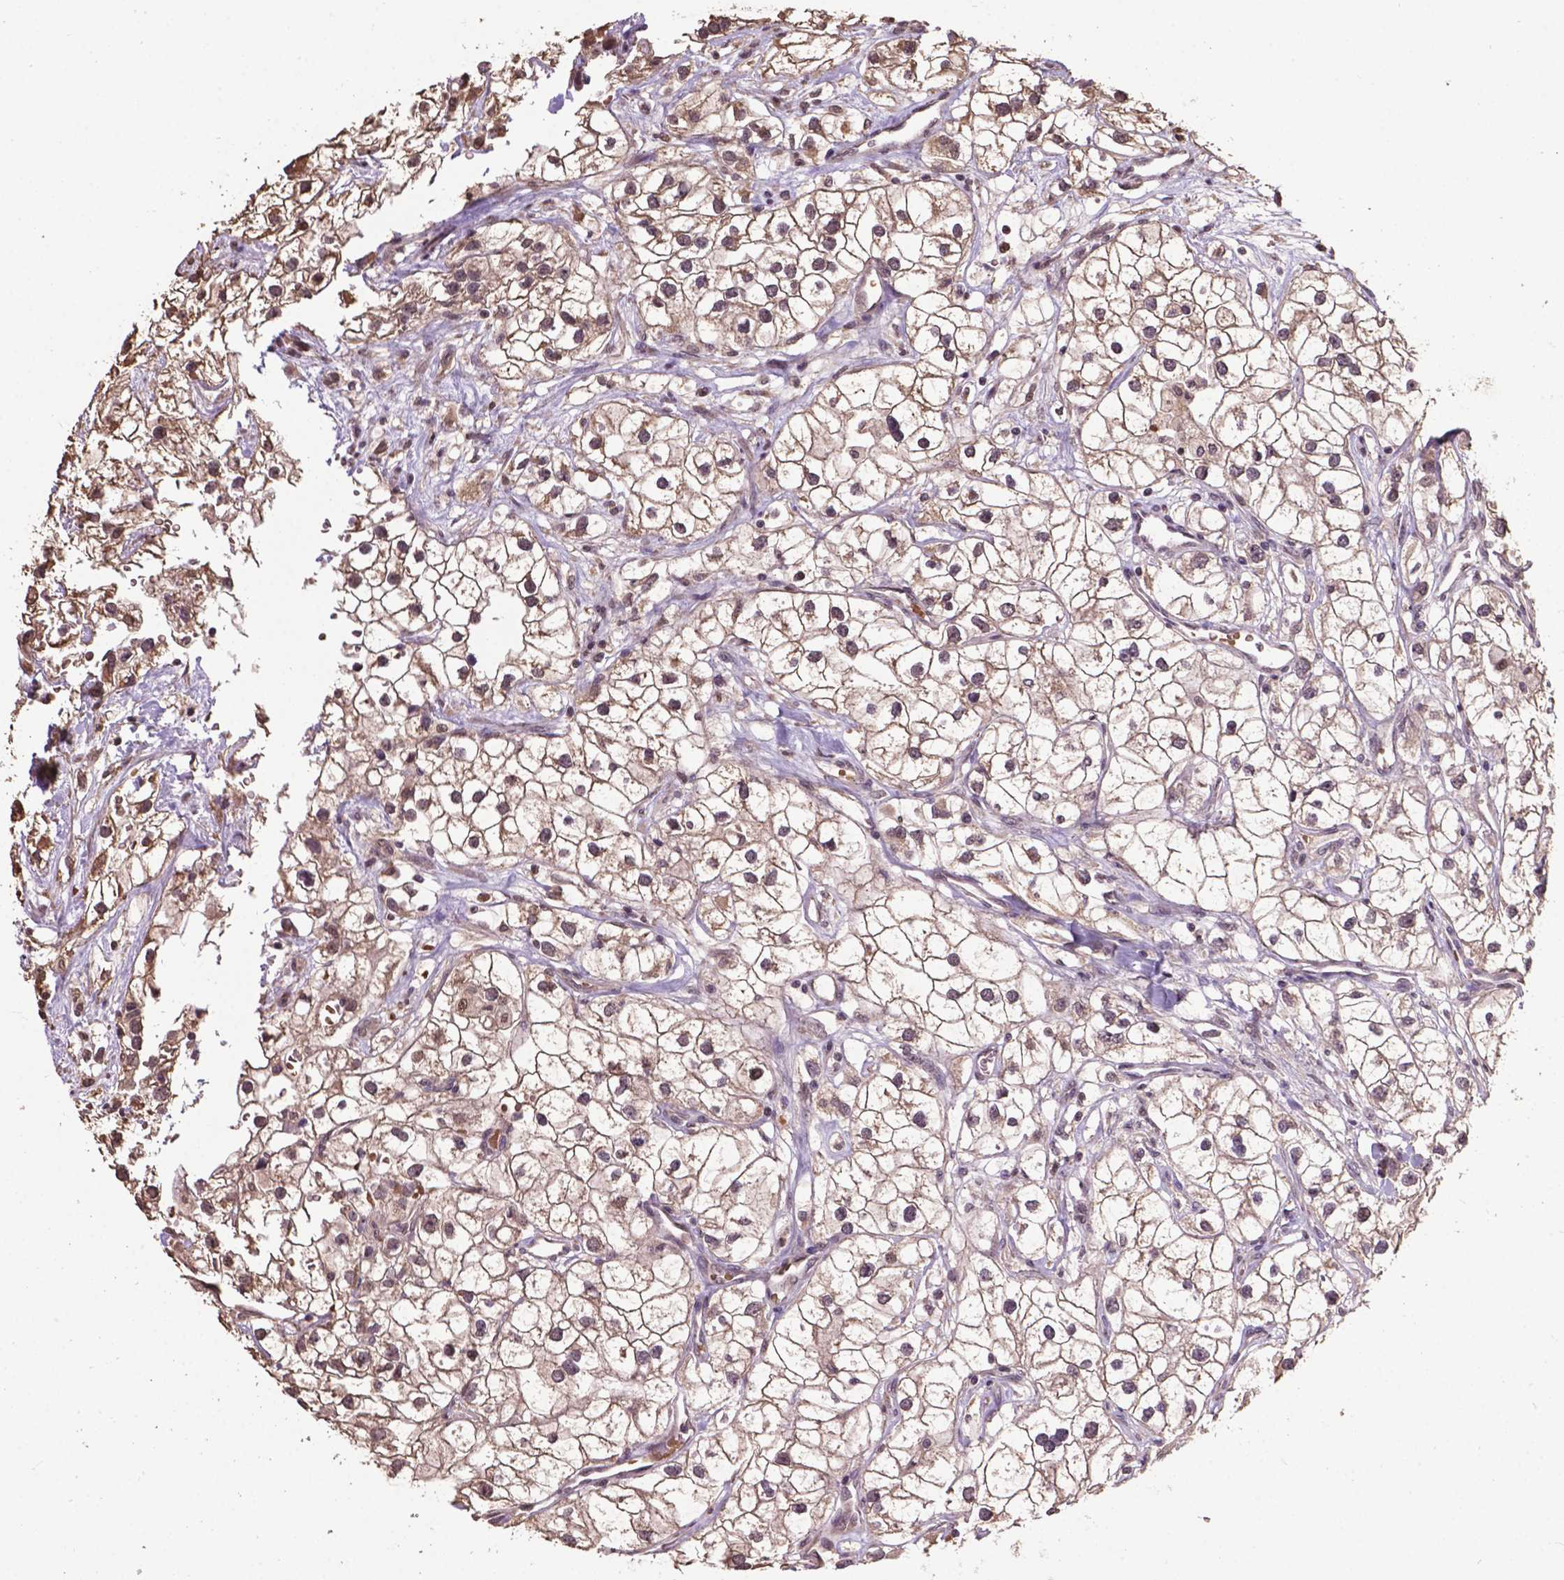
{"staining": {"intensity": "weak", "quantity": ">75%", "location": "cytoplasmic/membranous"}, "tissue": "renal cancer", "cell_type": "Tumor cells", "image_type": "cancer", "snomed": [{"axis": "morphology", "description": "Adenocarcinoma, NOS"}, {"axis": "topography", "description": "Kidney"}], "caption": "DAB immunohistochemical staining of renal cancer (adenocarcinoma) exhibits weak cytoplasmic/membranous protein staining in about >75% of tumor cells.", "gene": "GLRA2", "patient": {"sex": "male", "age": 59}}